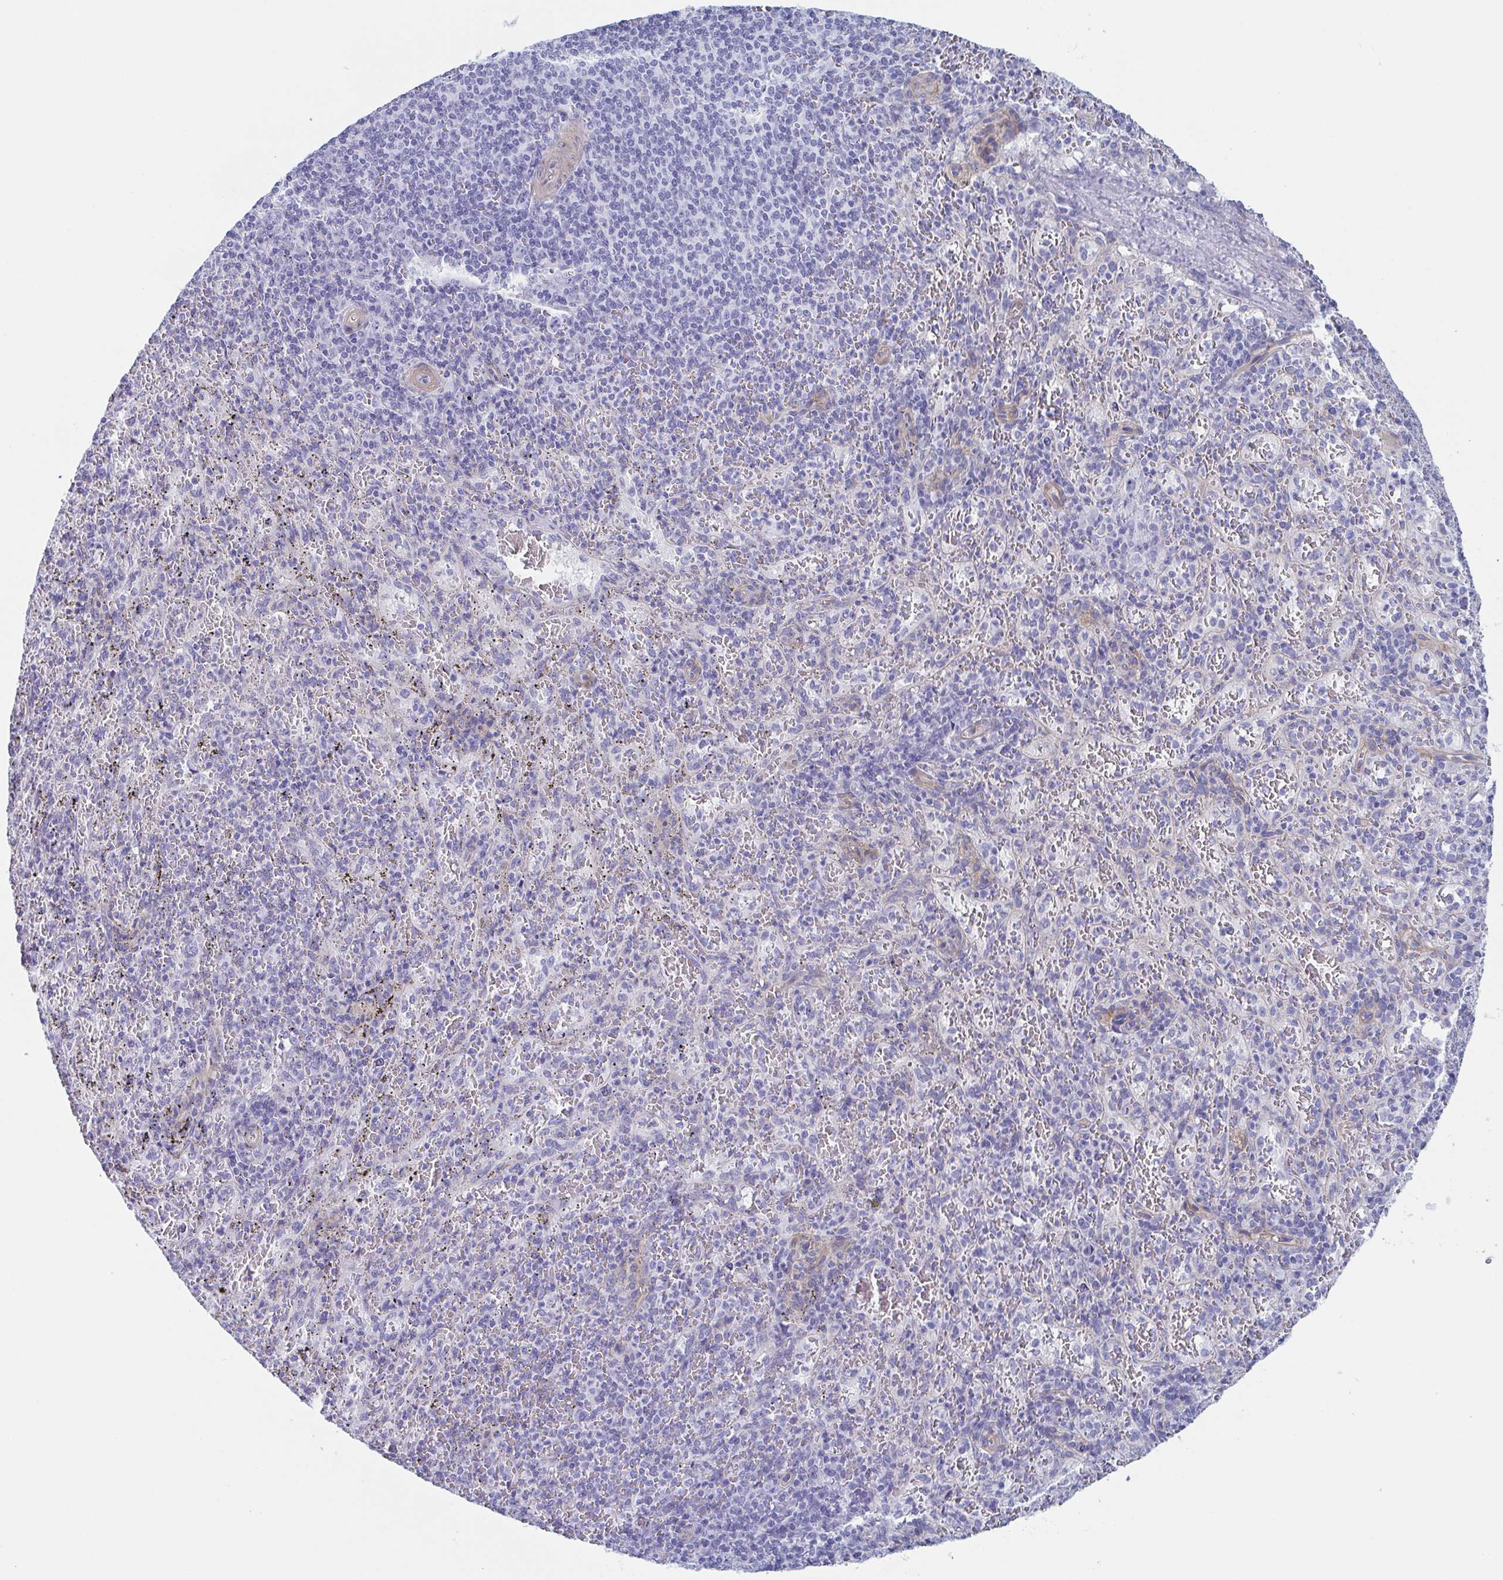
{"staining": {"intensity": "negative", "quantity": "none", "location": "none"}, "tissue": "spleen", "cell_type": "Cells in red pulp", "image_type": "normal", "snomed": [{"axis": "morphology", "description": "Normal tissue, NOS"}, {"axis": "topography", "description": "Spleen"}], "caption": "High power microscopy micrograph of an immunohistochemistry (IHC) photomicrograph of unremarkable spleen, revealing no significant expression in cells in red pulp.", "gene": "DYNC1I1", "patient": {"sex": "male", "age": 57}}